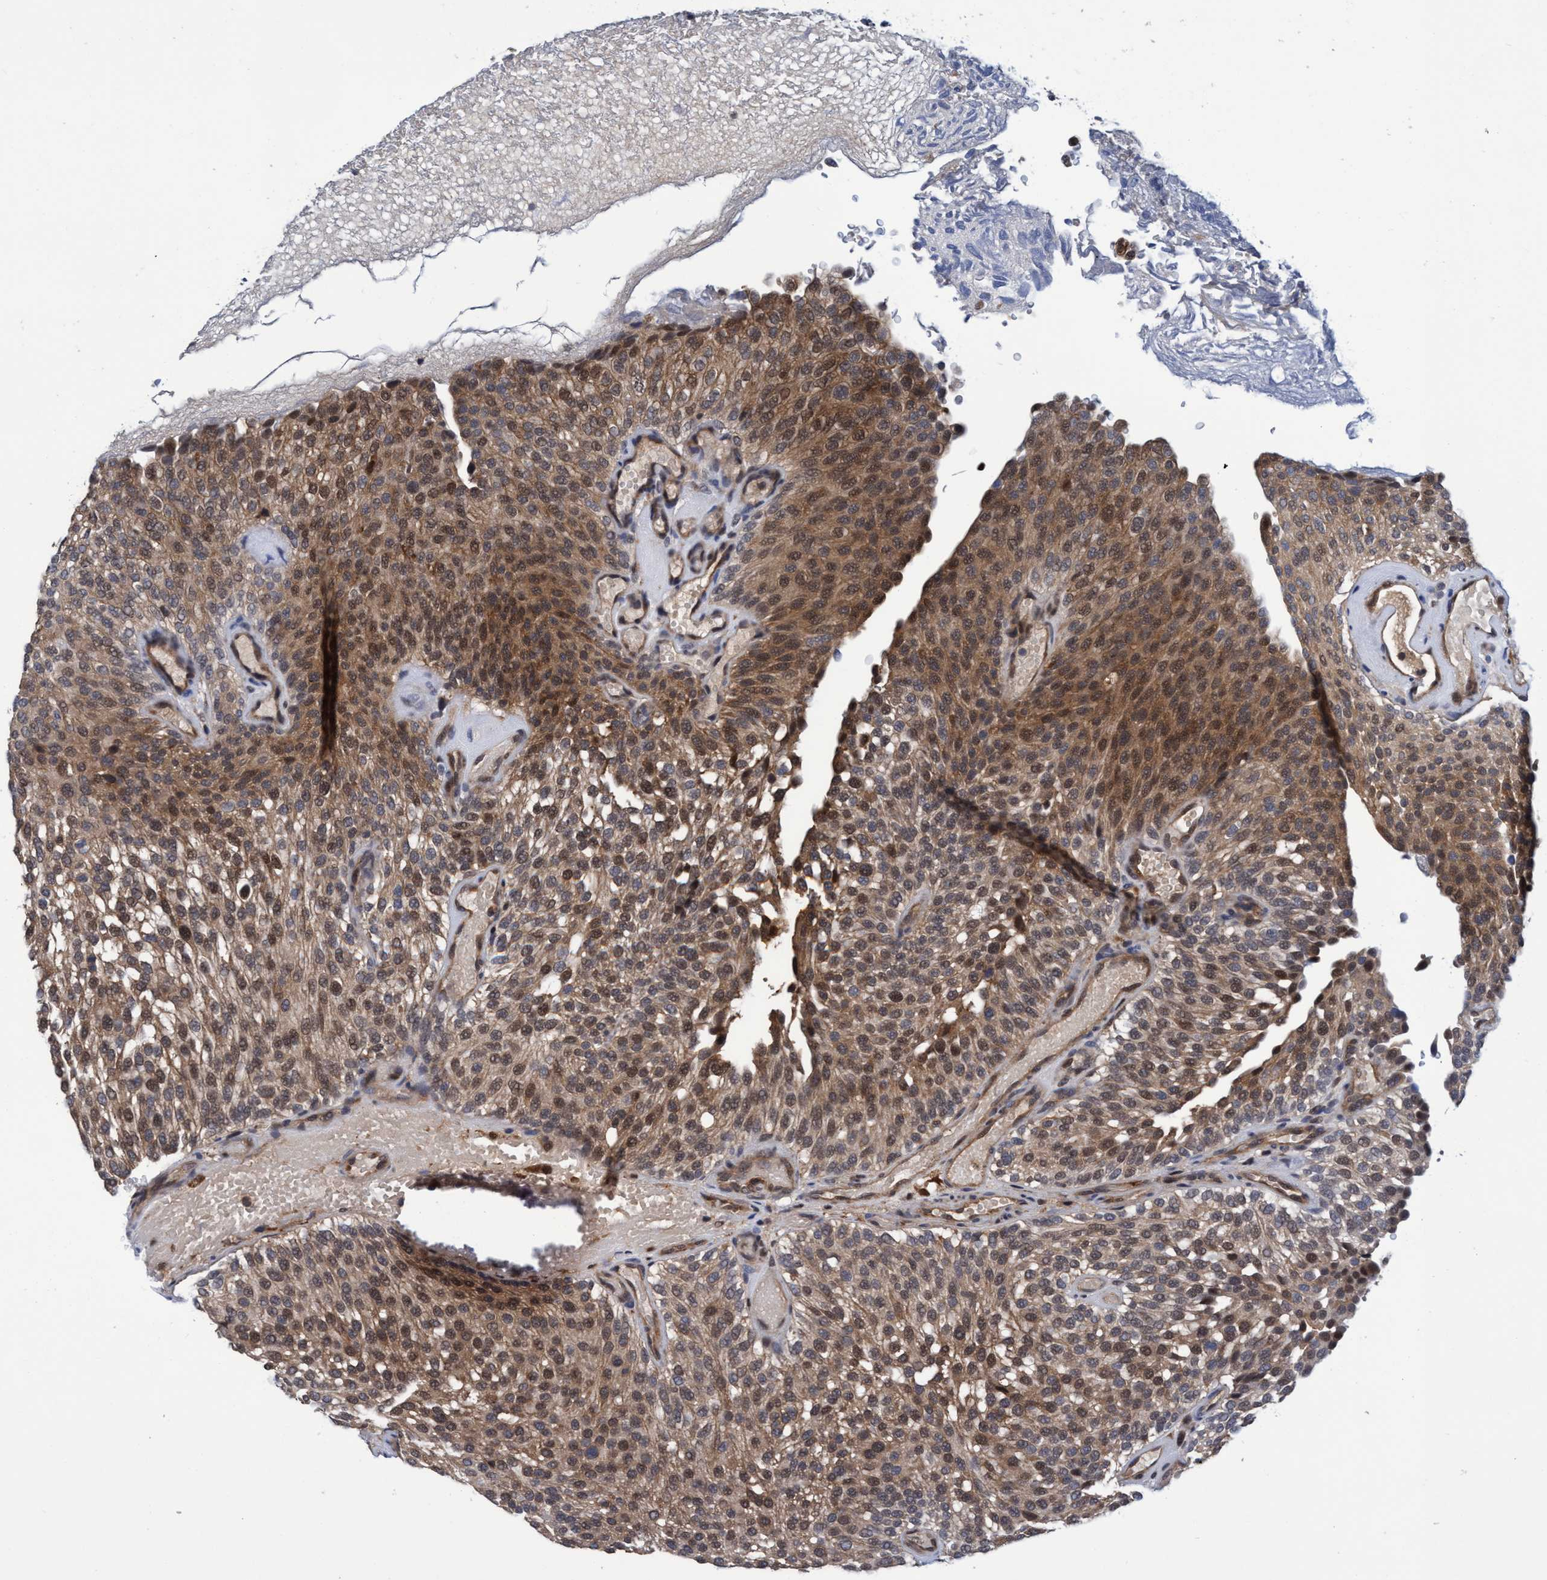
{"staining": {"intensity": "moderate", "quantity": ">75%", "location": "cytoplasmic/membranous,nuclear"}, "tissue": "urothelial cancer", "cell_type": "Tumor cells", "image_type": "cancer", "snomed": [{"axis": "morphology", "description": "Urothelial carcinoma, Low grade"}, {"axis": "topography", "description": "Urinary bladder"}], "caption": "Protein expression analysis of human urothelial cancer reveals moderate cytoplasmic/membranous and nuclear staining in approximately >75% of tumor cells.", "gene": "PSMD12", "patient": {"sex": "male", "age": 78}}